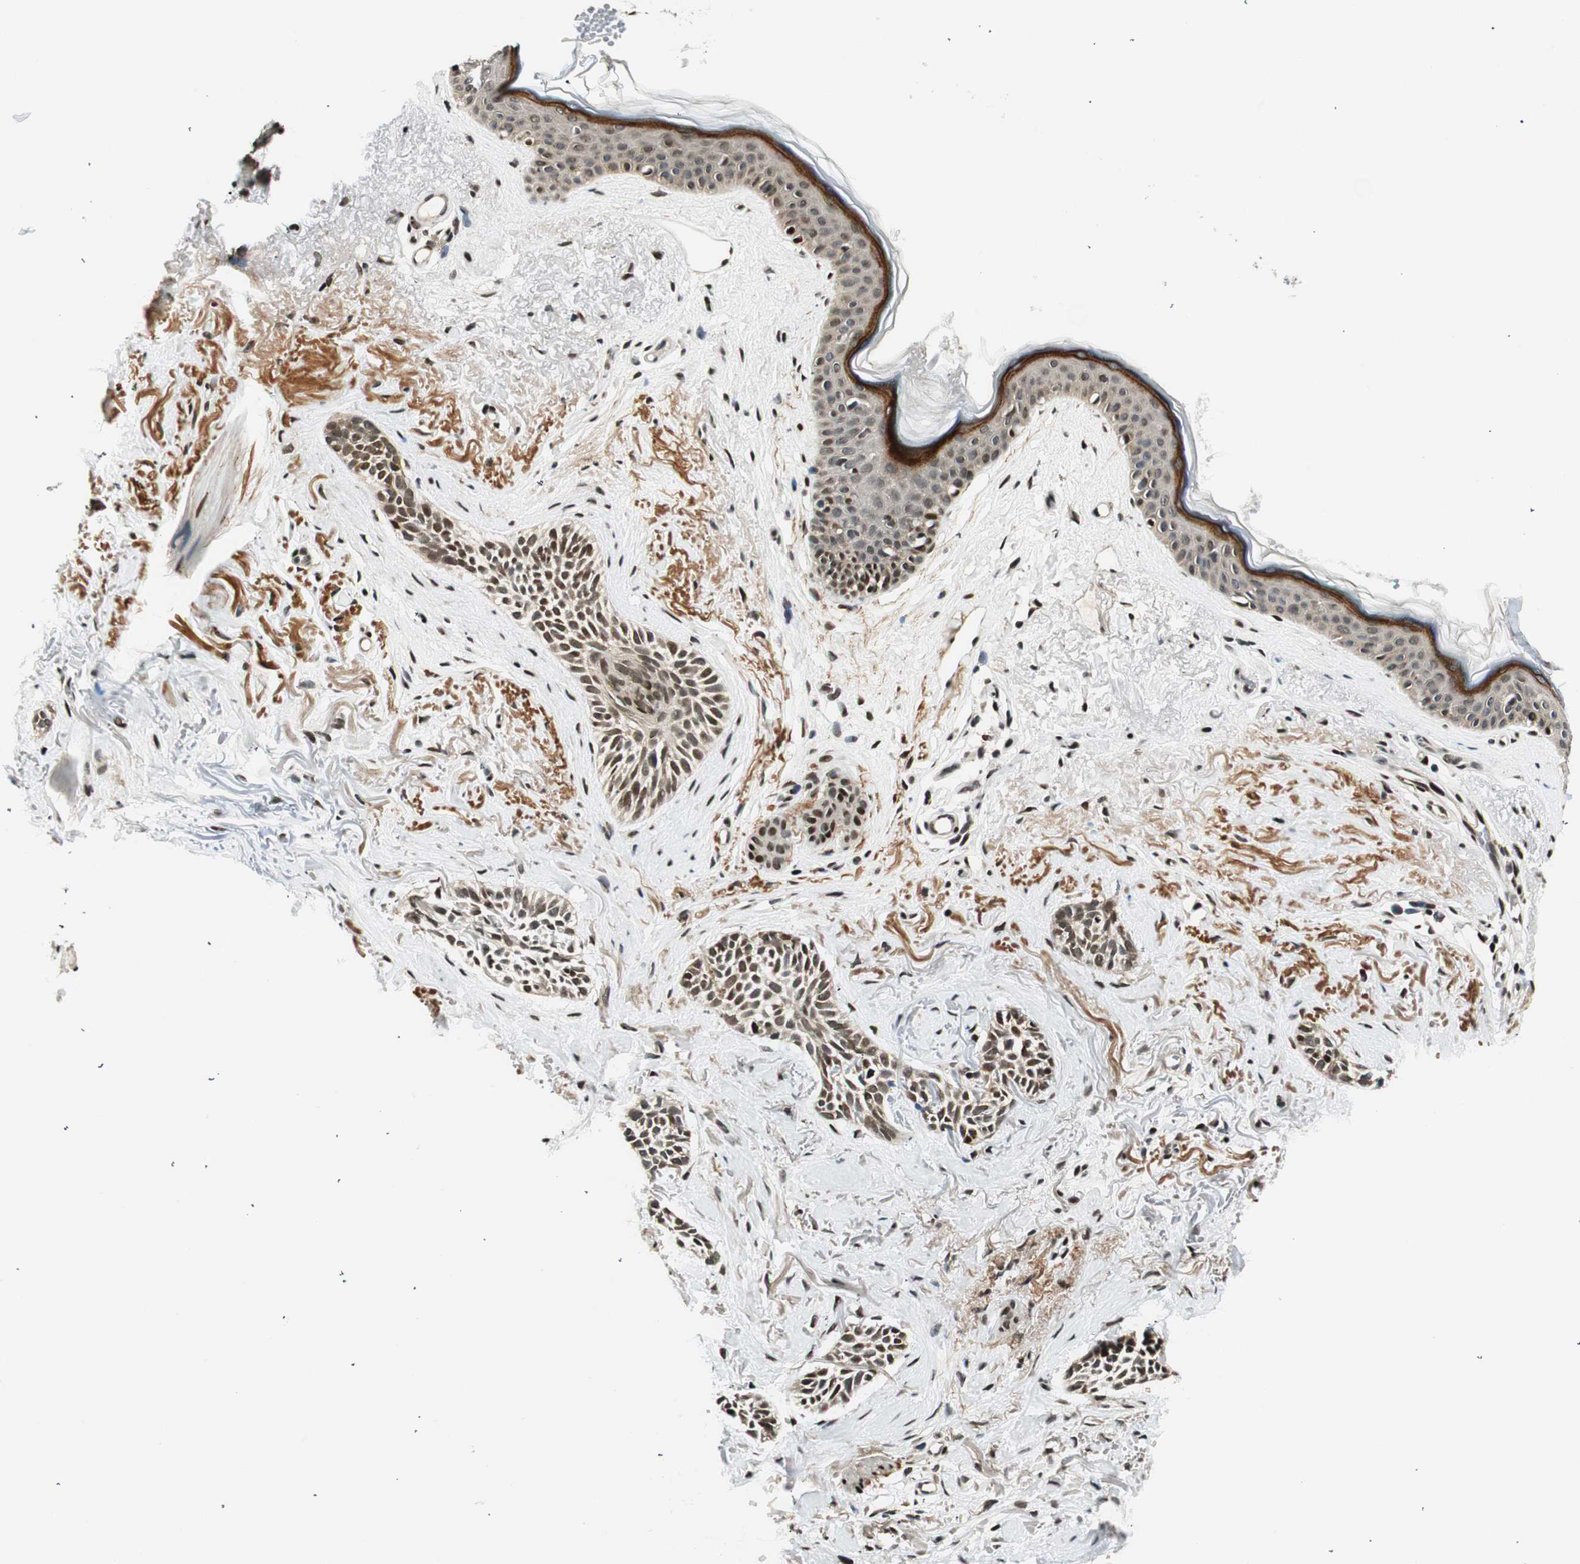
{"staining": {"intensity": "moderate", "quantity": ">75%", "location": "nuclear"}, "tissue": "skin cancer", "cell_type": "Tumor cells", "image_type": "cancer", "snomed": [{"axis": "morphology", "description": "Normal tissue, NOS"}, {"axis": "morphology", "description": "Basal cell carcinoma"}, {"axis": "topography", "description": "Skin"}], "caption": "Basal cell carcinoma (skin) stained with immunohistochemistry (IHC) demonstrates moderate nuclear staining in approximately >75% of tumor cells.", "gene": "RING1", "patient": {"sex": "female", "age": 84}}